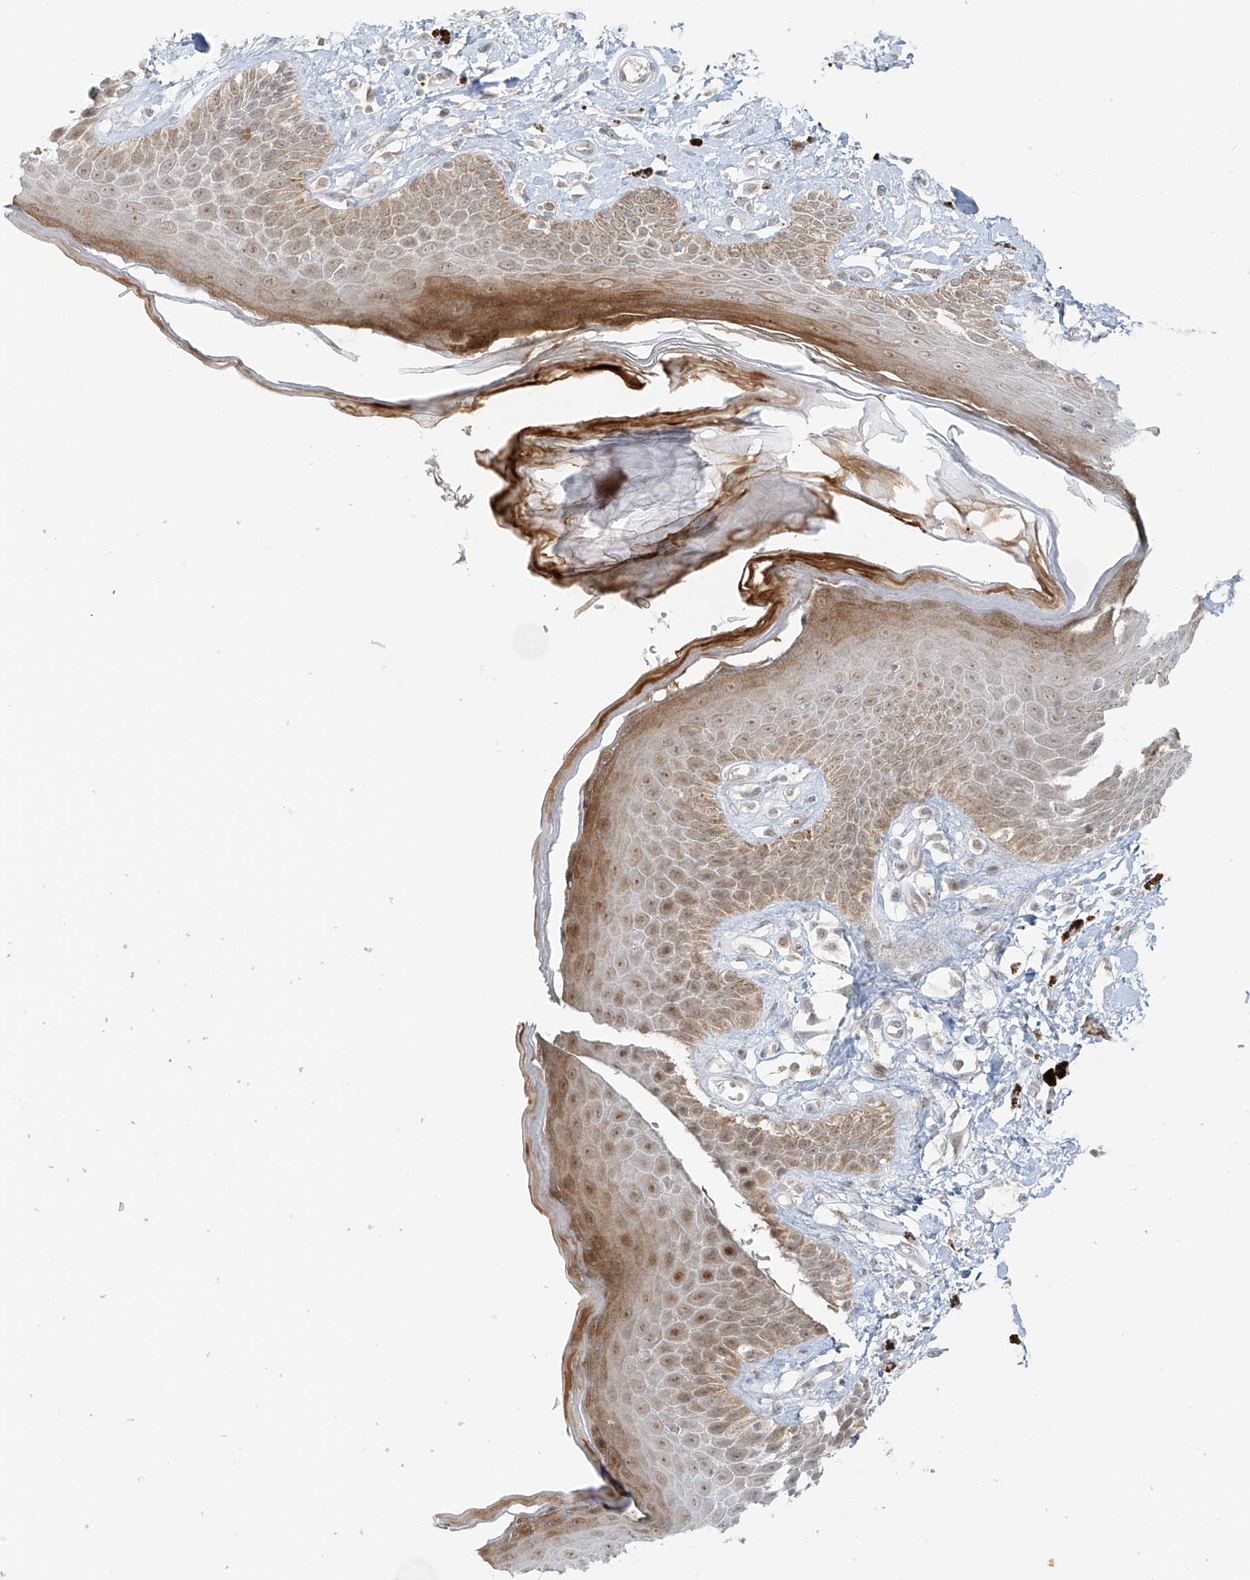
{"staining": {"intensity": "moderate", "quantity": ">75%", "location": "cytoplasmic/membranous,nuclear"}, "tissue": "skin", "cell_type": "Epidermal cells", "image_type": "normal", "snomed": [{"axis": "morphology", "description": "Normal tissue, NOS"}, {"axis": "topography", "description": "Anal"}], "caption": "Immunohistochemistry staining of unremarkable skin, which shows medium levels of moderate cytoplasmic/membranous,nuclear expression in about >75% of epidermal cells indicating moderate cytoplasmic/membranous,nuclear protein staining. The staining was performed using DAB (3,3'-diaminobenzidine) (brown) for protein detection and nuclei were counterstained in hematoxylin (blue).", "gene": "MIPEP", "patient": {"sex": "female", "age": 78}}